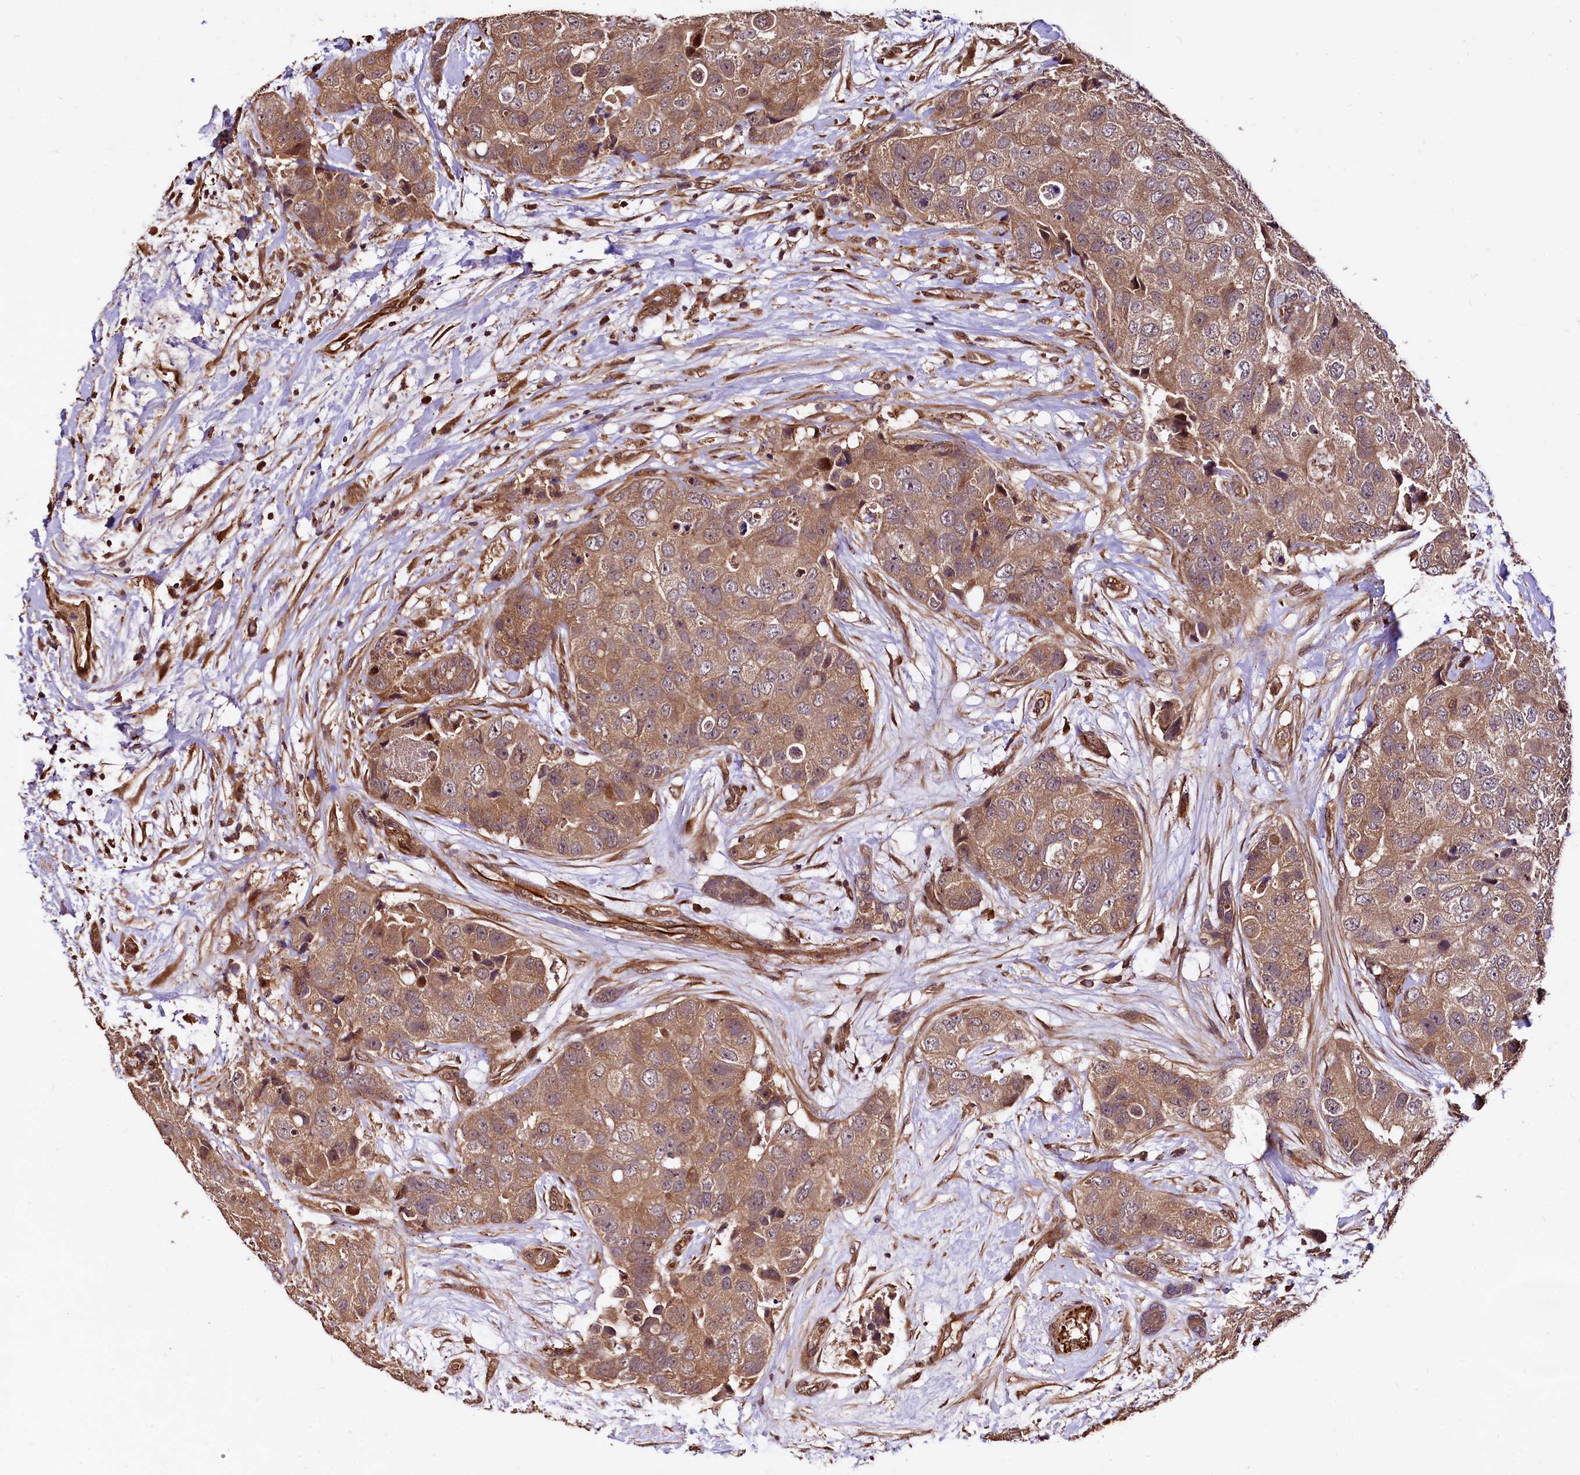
{"staining": {"intensity": "moderate", "quantity": ">75%", "location": "cytoplasmic/membranous"}, "tissue": "breast cancer", "cell_type": "Tumor cells", "image_type": "cancer", "snomed": [{"axis": "morphology", "description": "Duct carcinoma"}, {"axis": "topography", "description": "Breast"}], "caption": "About >75% of tumor cells in invasive ductal carcinoma (breast) exhibit moderate cytoplasmic/membranous protein positivity as visualized by brown immunohistochemical staining.", "gene": "TBCEL", "patient": {"sex": "female", "age": 62}}